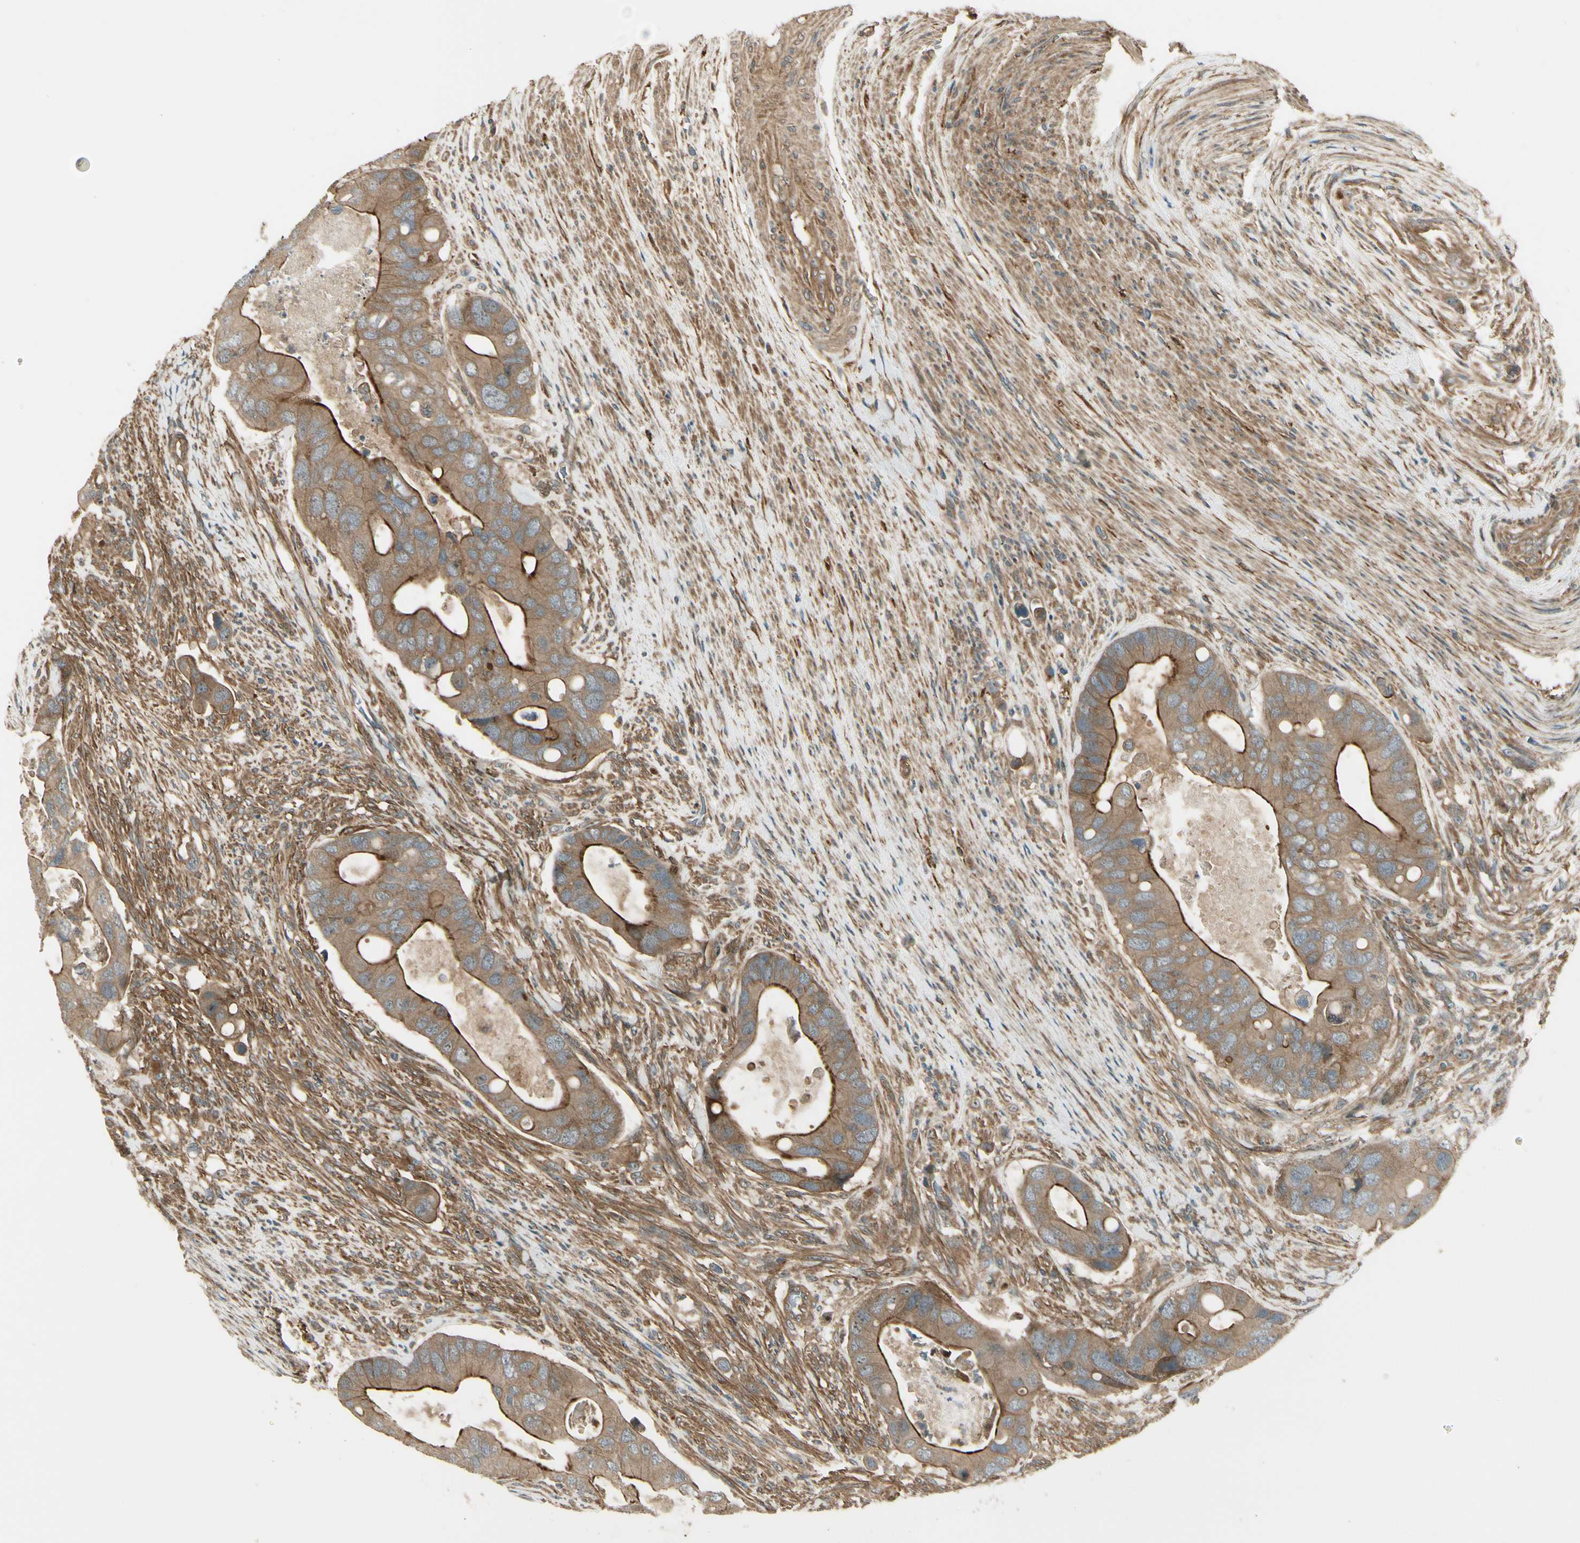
{"staining": {"intensity": "strong", "quantity": ">75%", "location": "cytoplasmic/membranous"}, "tissue": "colorectal cancer", "cell_type": "Tumor cells", "image_type": "cancer", "snomed": [{"axis": "morphology", "description": "Adenocarcinoma, NOS"}, {"axis": "topography", "description": "Rectum"}], "caption": "Immunohistochemical staining of human colorectal cancer displays high levels of strong cytoplasmic/membranous protein expression in approximately >75% of tumor cells. (Stains: DAB in brown, nuclei in blue, Microscopy: brightfield microscopy at high magnification).", "gene": "FKBP15", "patient": {"sex": "female", "age": 57}}